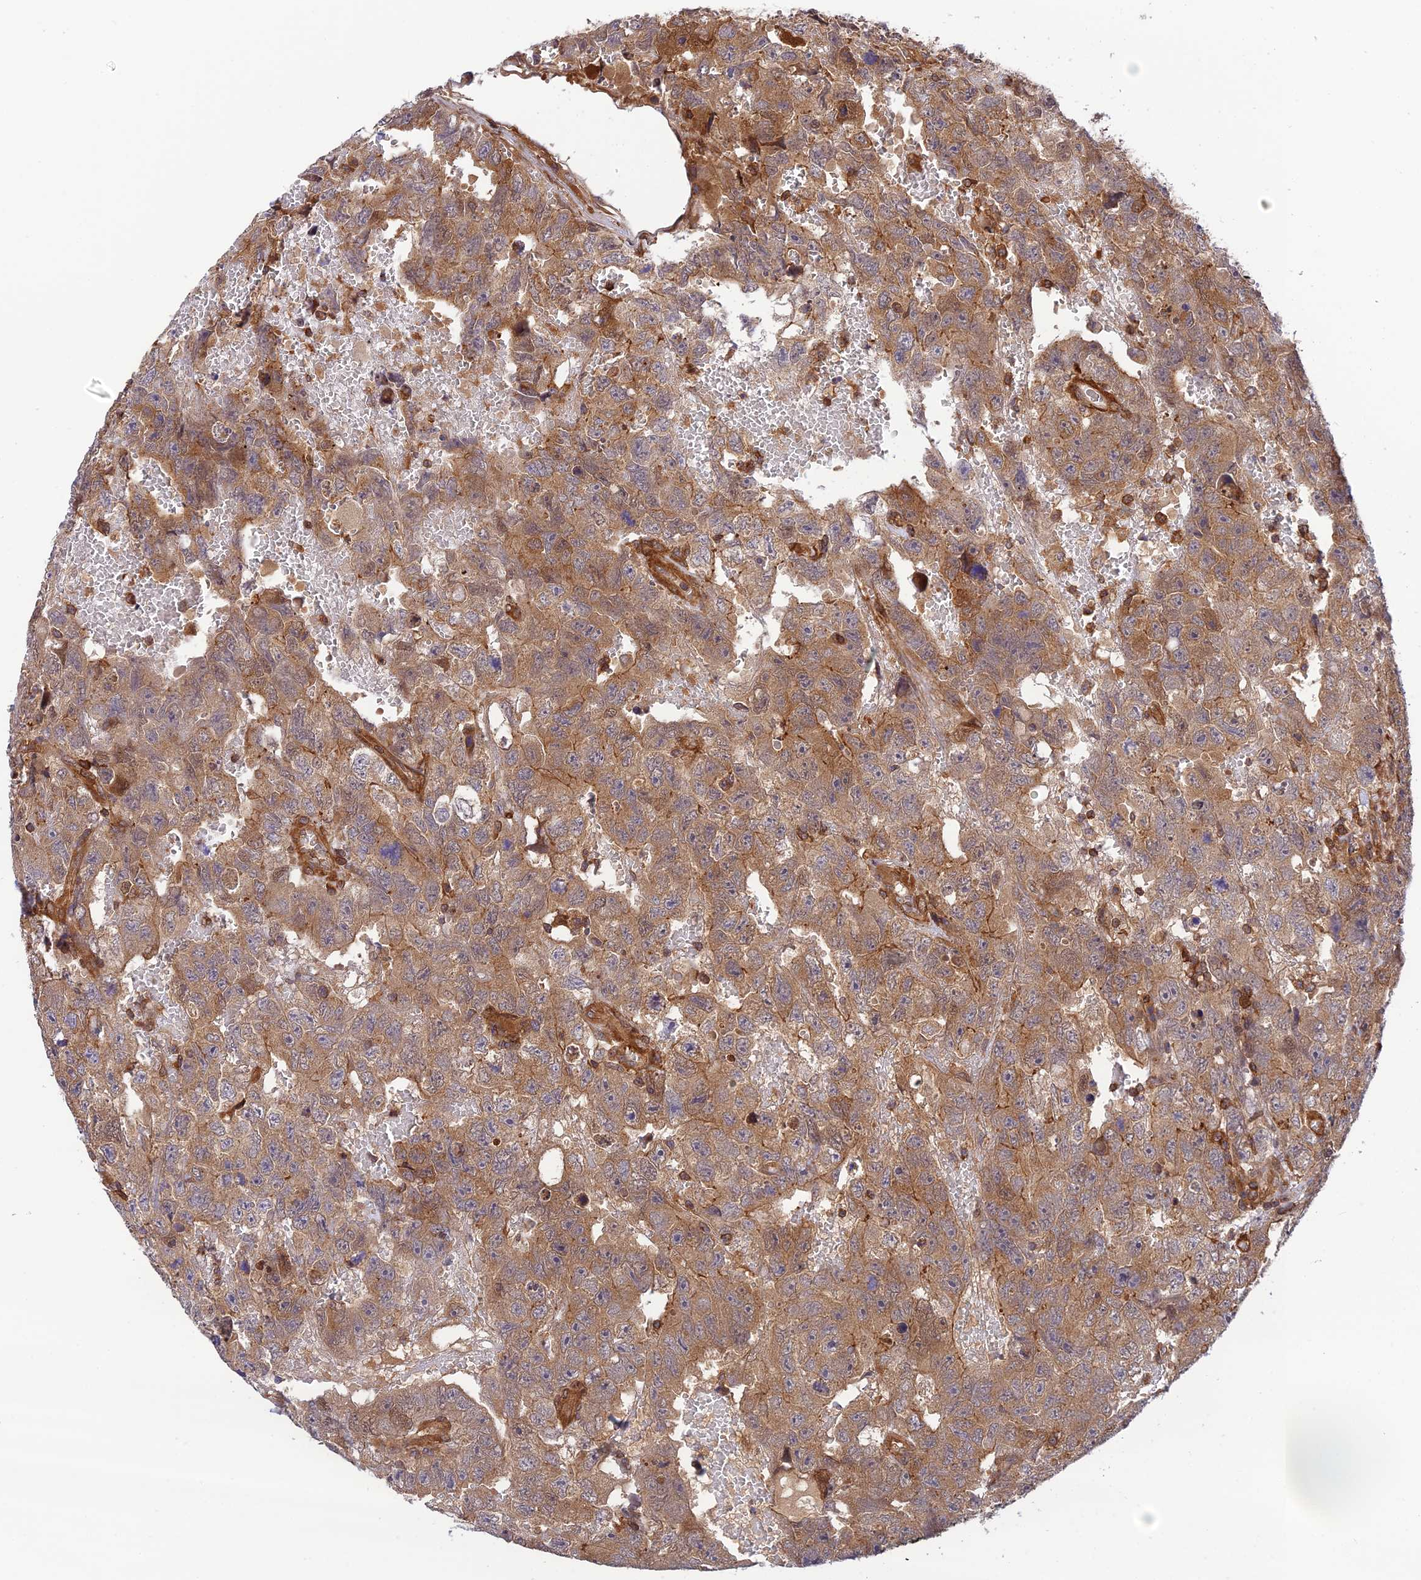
{"staining": {"intensity": "moderate", "quantity": ">75%", "location": "cytoplasmic/membranous"}, "tissue": "testis cancer", "cell_type": "Tumor cells", "image_type": "cancer", "snomed": [{"axis": "morphology", "description": "Carcinoma, Embryonal, NOS"}, {"axis": "topography", "description": "Testis"}], "caption": "This is a micrograph of IHC staining of testis cancer (embryonal carcinoma), which shows moderate expression in the cytoplasmic/membranous of tumor cells.", "gene": "EVI5L", "patient": {"sex": "male", "age": 45}}